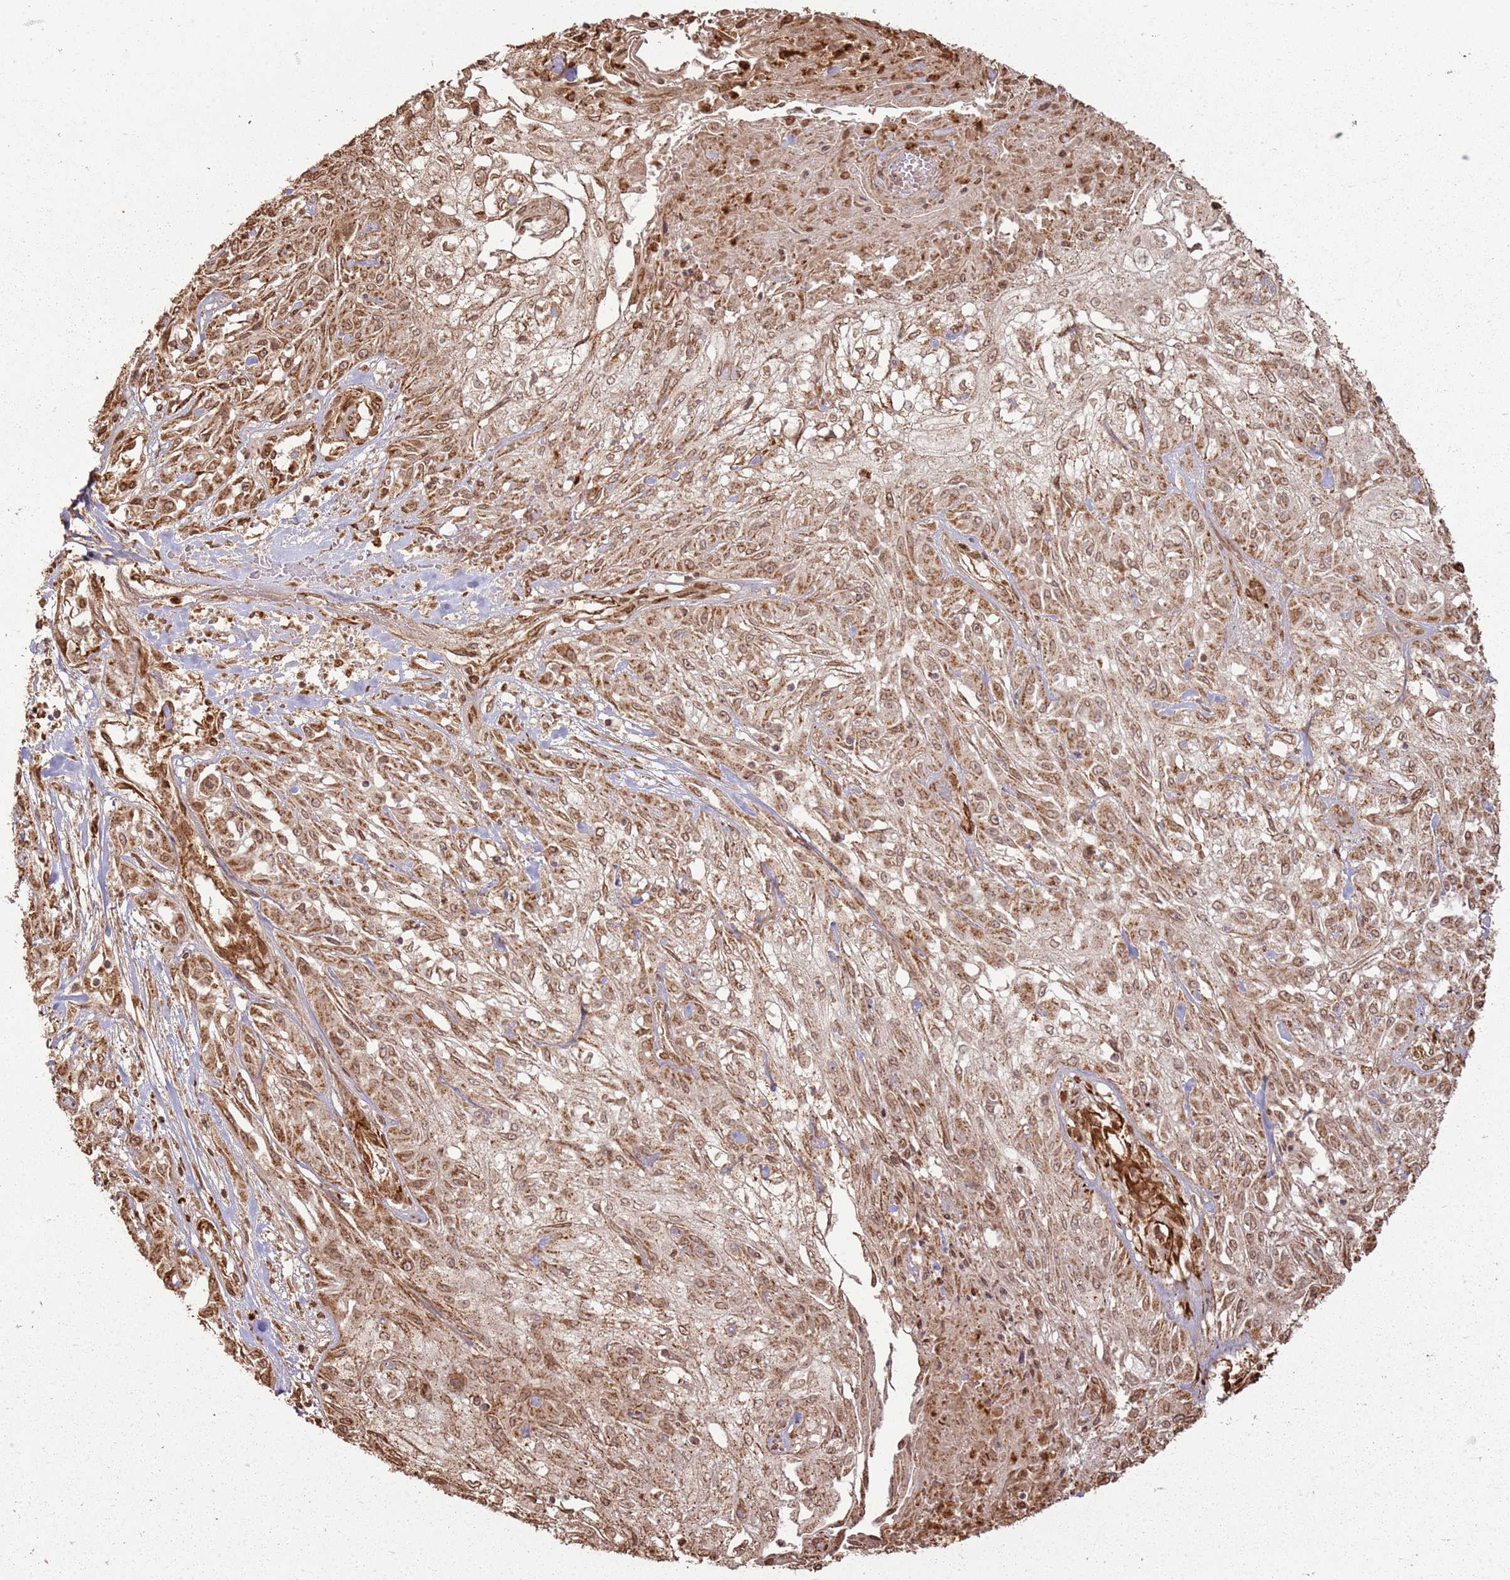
{"staining": {"intensity": "moderate", "quantity": ">75%", "location": "cytoplasmic/membranous"}, "tissue": "skin cancer", "cell_type": "Tumor cells", "image_type": "cancer", "snomed": [{"axis": "morphology", "description": "Squamous cell carcinoma, NOS"}, {"axis": "morphology", "description": "Squamous cell carcinoma, metastatic, NOS"}, {"axis": "topography", "description": "Skin"}, {"axis": "topography", "description": "Lymph node"}], "caption": "Skin cancer stained for a protein (brown) shows moderate cytoplasmic/membranous positive staining in approximately >75% of tumor cells.", "gene": "DDX59", "patient": {"sex": "male", "age": 75}}